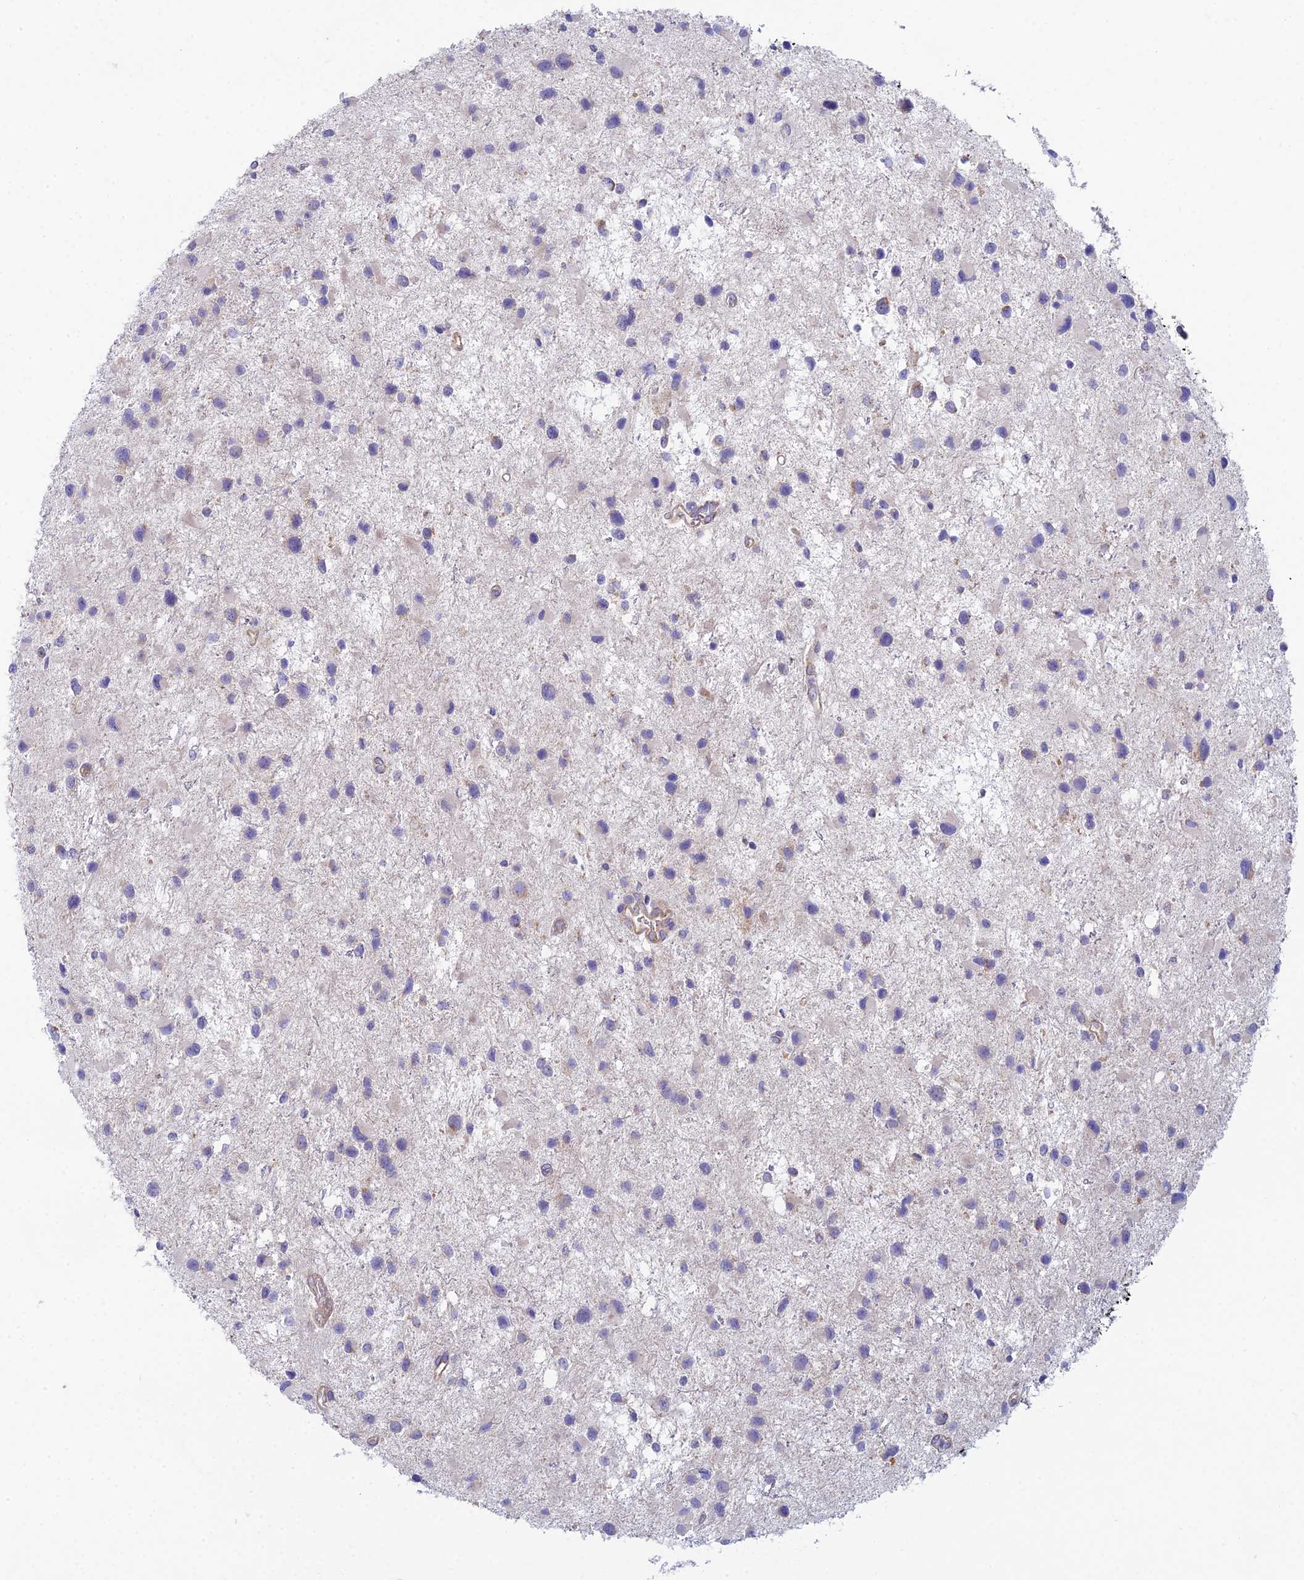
{"staining": {"intensity": "negative", "quantity": "none", "location": "none"}, "tissue": "glioma", "cell_type": "Tumor cells", "image_type": "cancer", "snomed": [{"axis": "morphology", "description": "Glioma, malignant, Low grade"}, {"axis": "topography", "description": "Brain"}], "caption": "Histopathology image shows no significant protein staining in tumor cells of glioma.", "gene": "ZNF564", "patient": {"sex": "female", "age": 32}}